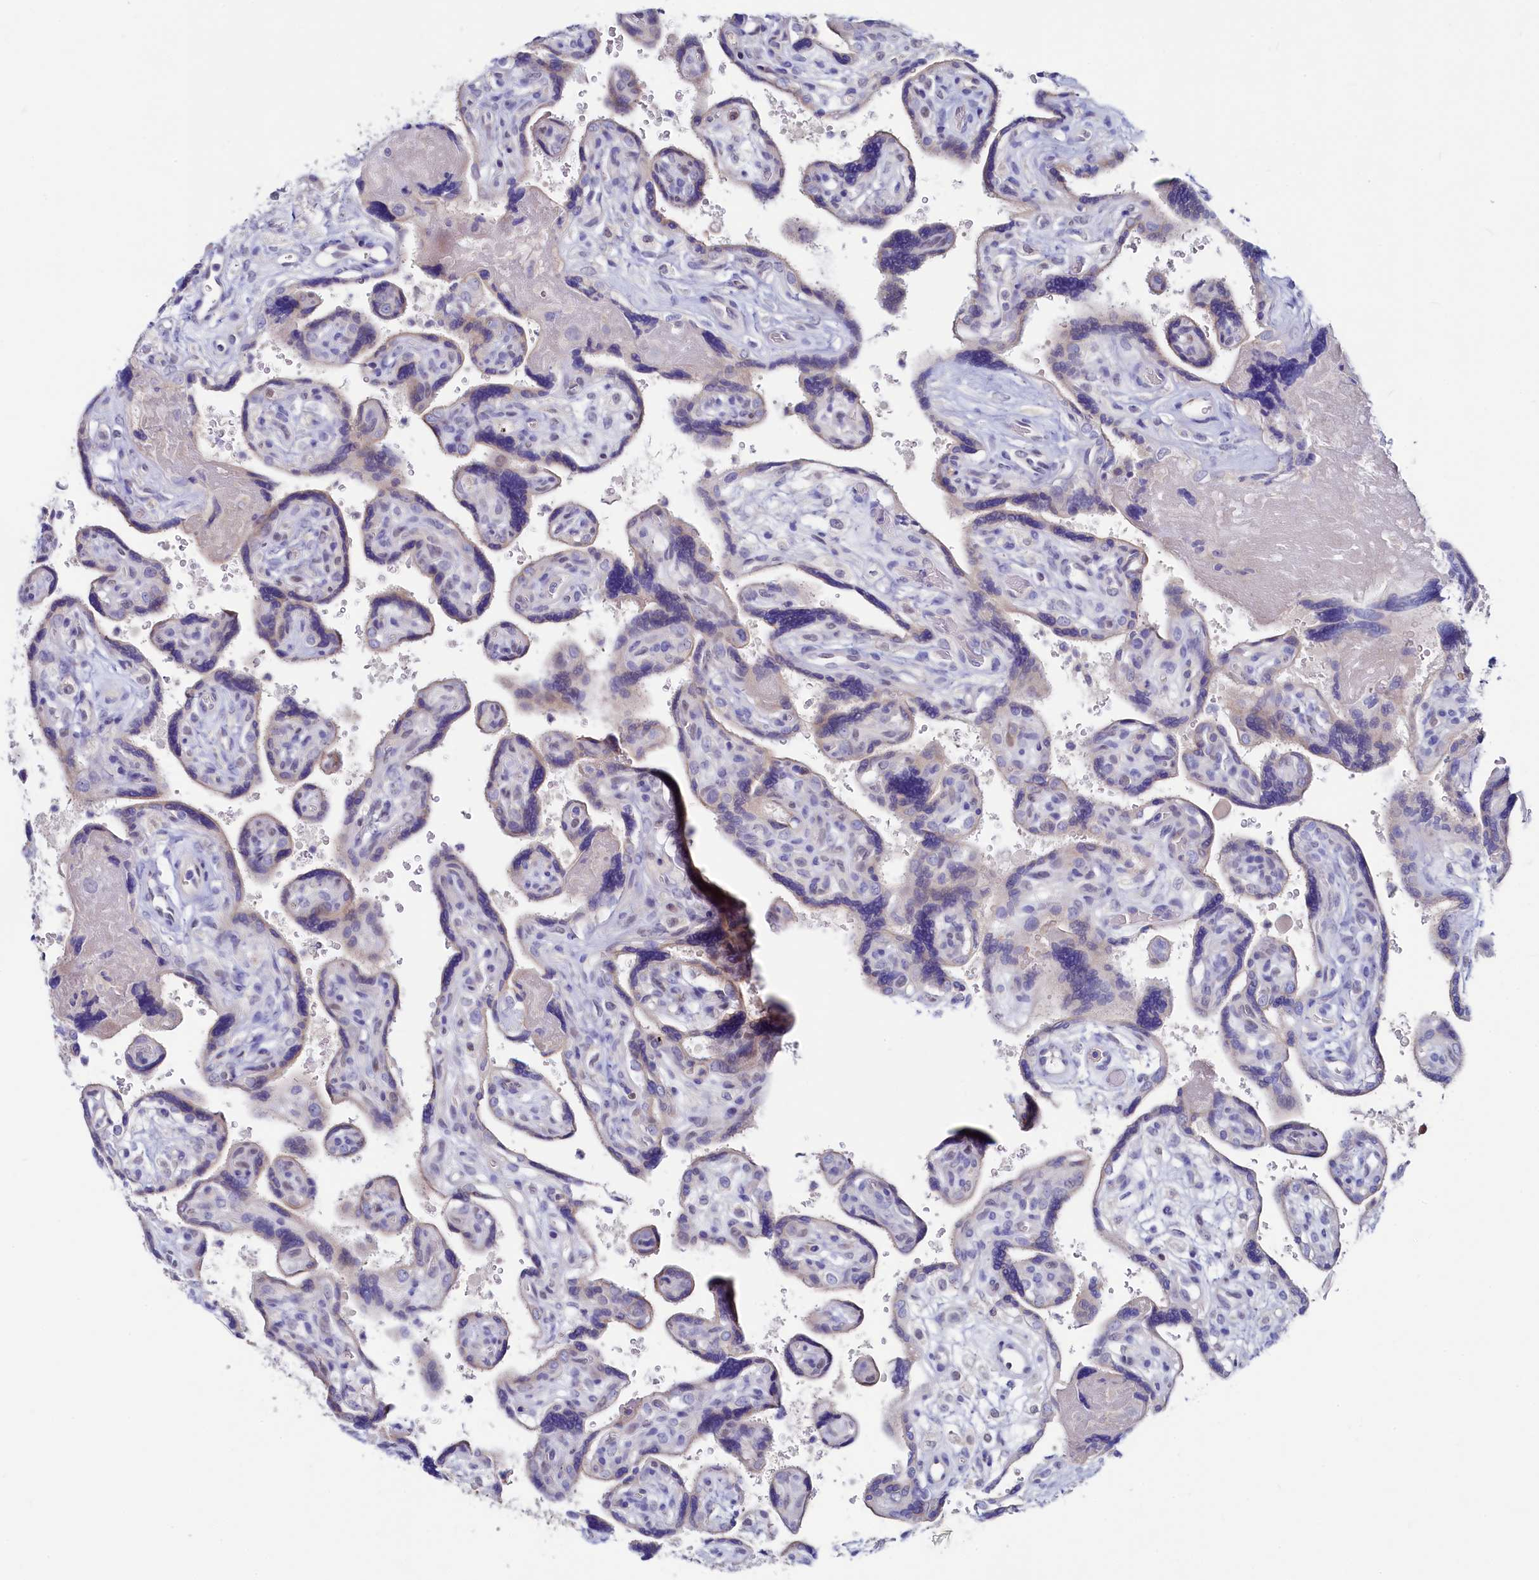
{"staining": {"intensity": "moderate", "quantity": "<25%", "location": "cytoplasmic/membranous"}, "tissue": "placenta", "cell_type": "Trophoblastic cells", "image_type": "normal", "snomed": [{"axis": "morphology", "description": "Normal tissue, NOS"}, {"axis": "topography", "description": "Placenta"}], "caption": "Immunohistochemistry (IHC) of normal placenta displays low levels of moderate cytoplasmic/membranous positivity in approximately <25% of trophoblastic cells.", "gene": "ASTE1", "patient": {"sex": "female", "age": 39}}